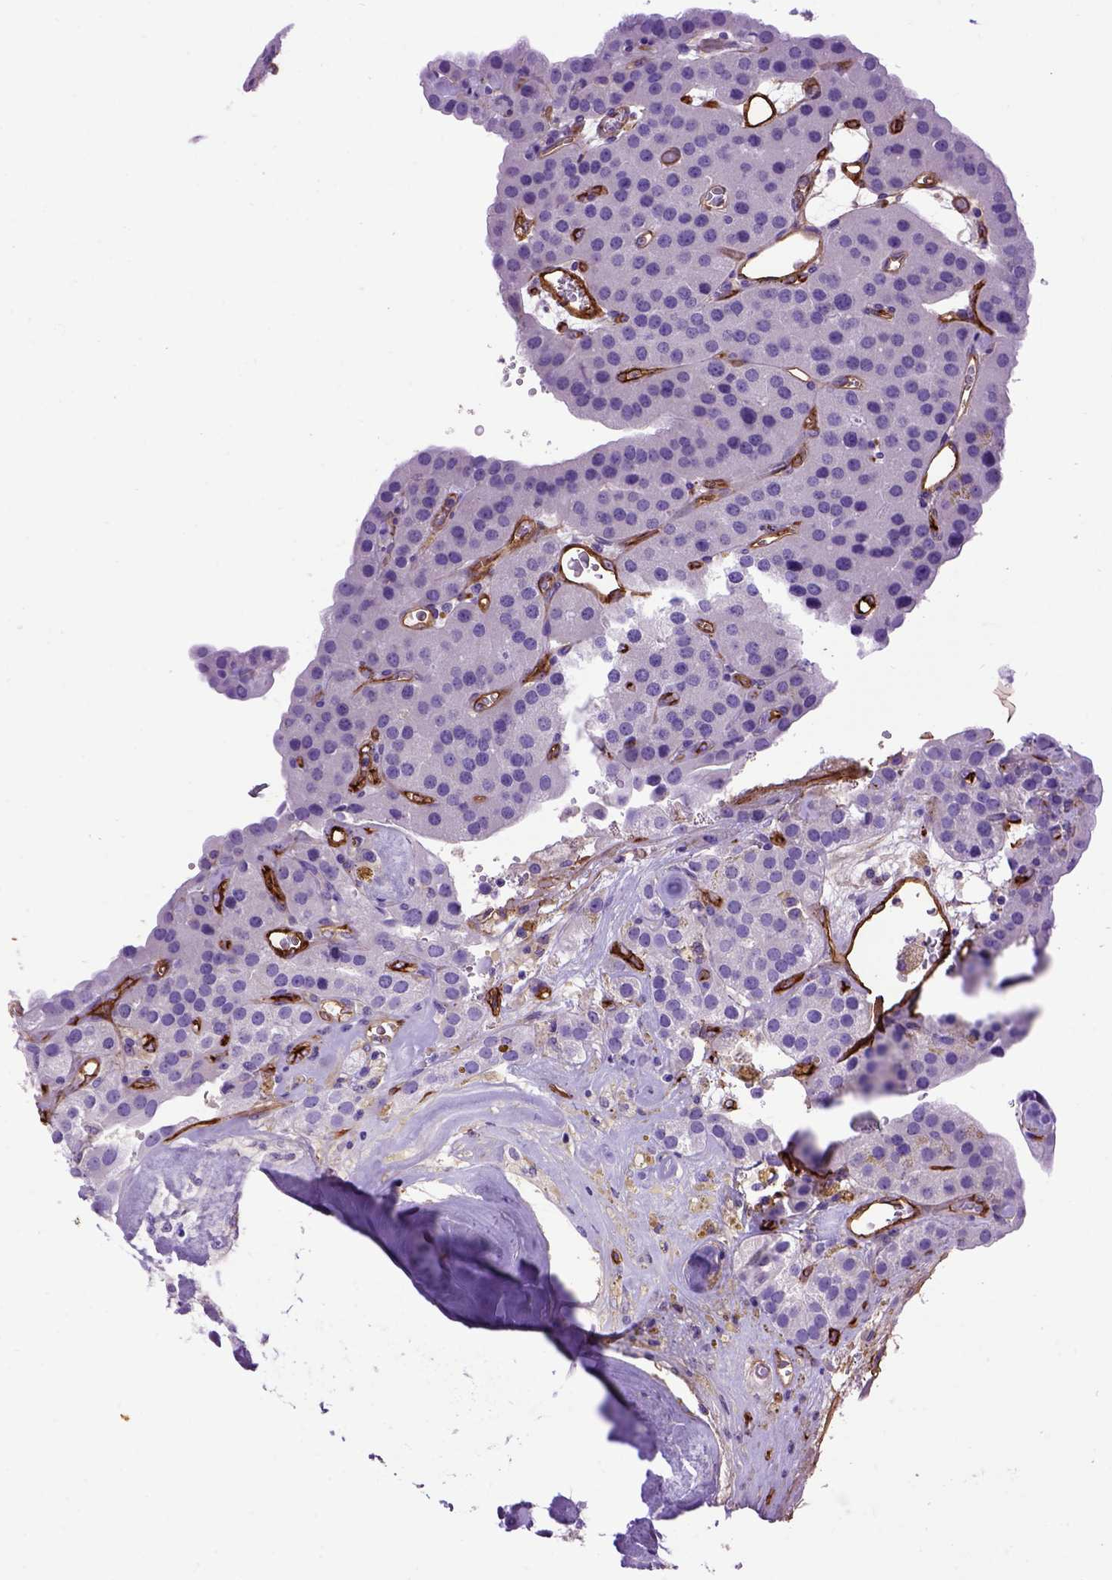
{"staining": {"intensity": "negative", "quantity": "none", "location": "none"}, "tissue": "parathyroid gland", "cell_type": "Glandular cells", "image_type": "normal", "snomed": [{"axis": "morphology", "description": "Normal tissue, NOS"}, {"axis": "morphology", "description": "Adenoma, NOS"}, {"axis": "topography", "description": "Parathyroid gland"}], "caption": "The image demonstrates no staining of glandular cells in unremarkable parathyroid gland.", "gene": "ENG", "patient": {"sex": "female", "age": 86}}